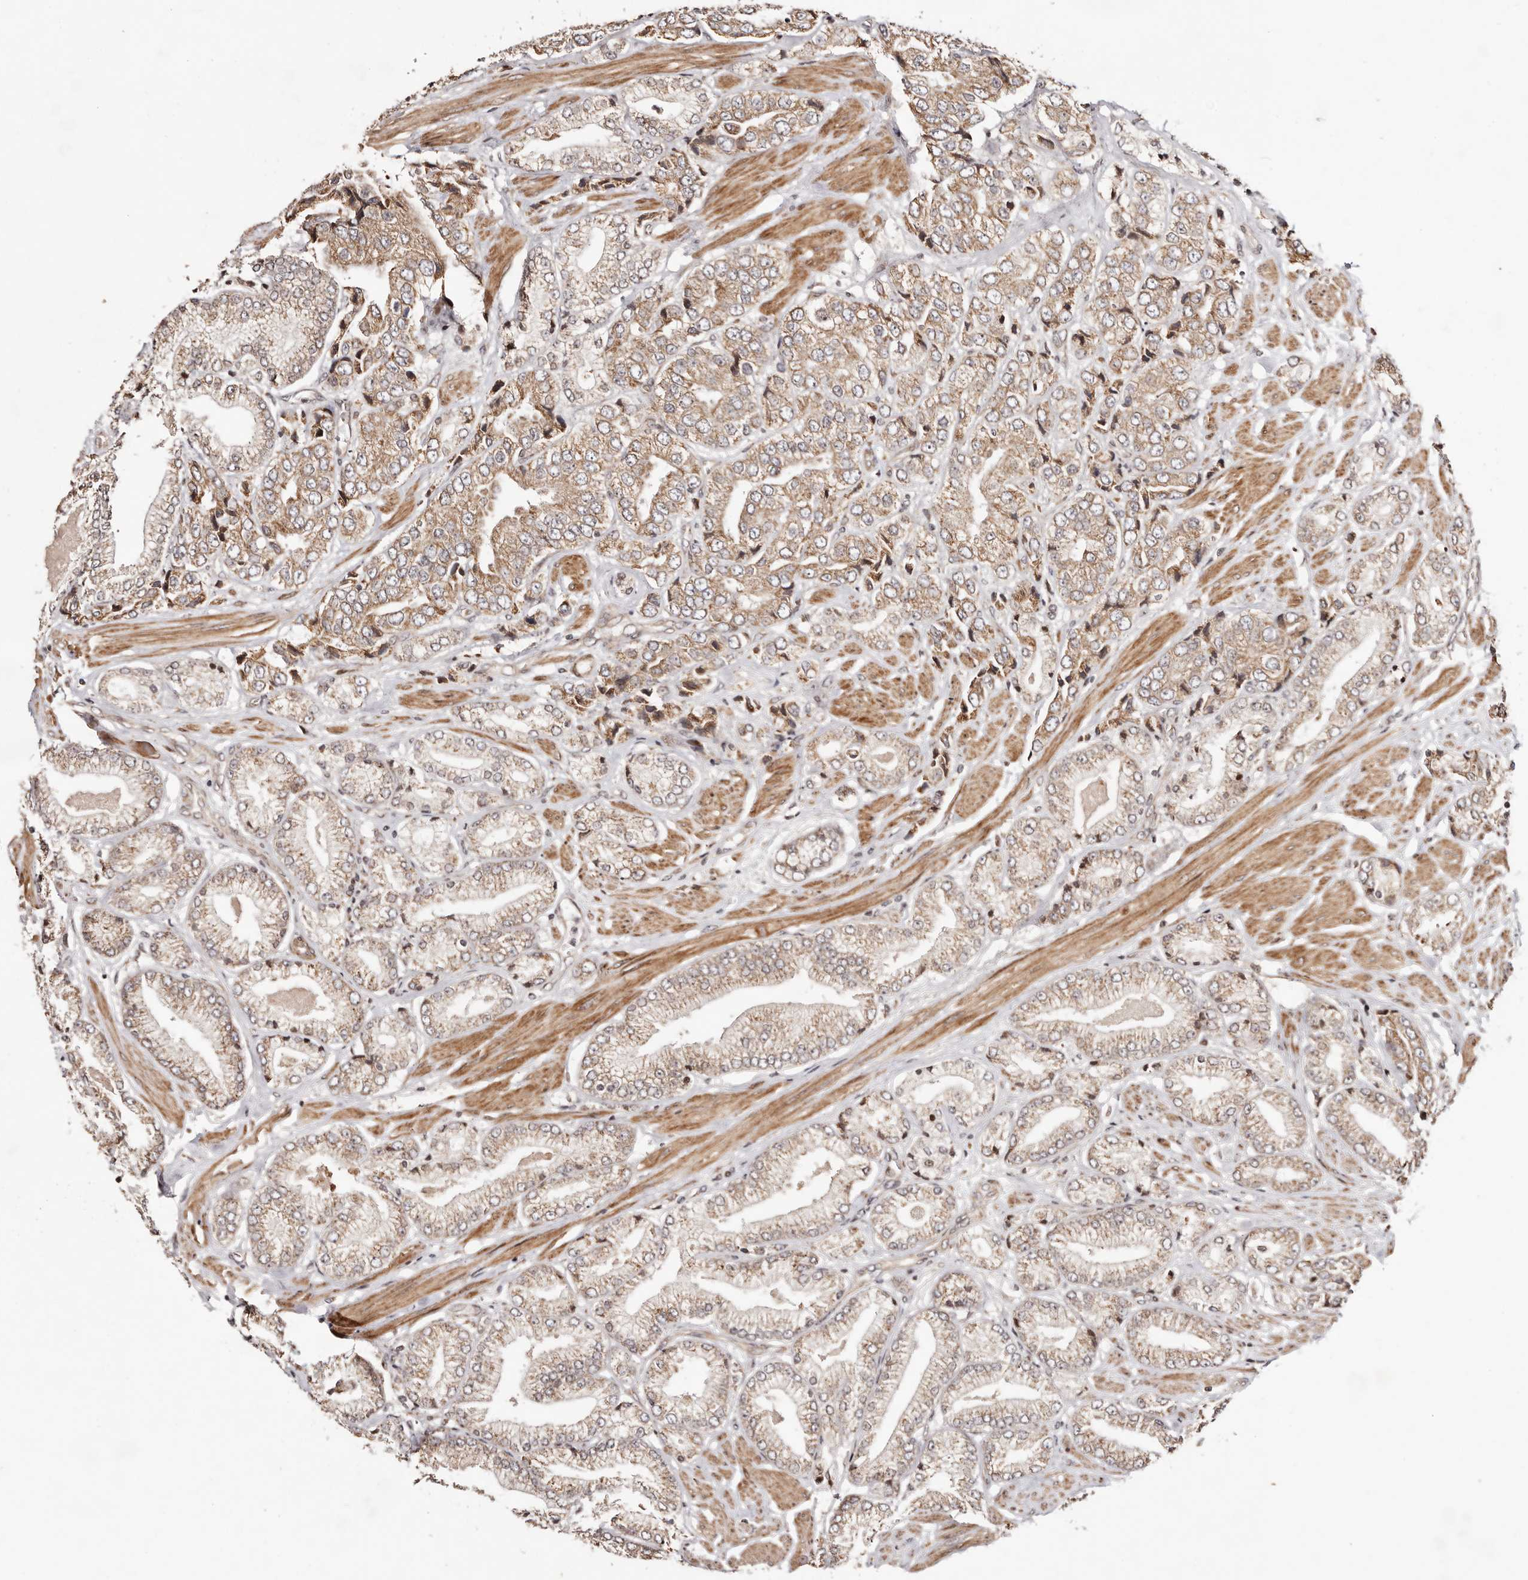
{"staining": {"intensity": "weak", "quantity": ">75%", "location": "cytoplasmic/membranous"}, "tissue": "prostate cancer", "cell_type": "Tumor cells", "image_type": "cancer", "snomed": [{"axis": "morphology", "description": "Adenocarcinoma, High grade"}, {"axis": "topography", "description": "Prostate"}], "caption": "Prostate cancer tissue demonstrates weak cytoplasmic/membranous expression in about >75% of tumor cells, visualized by immunohistochemistry.", "gene": "HIVEP3", "patient": {"sex": "male", "age": 50}}